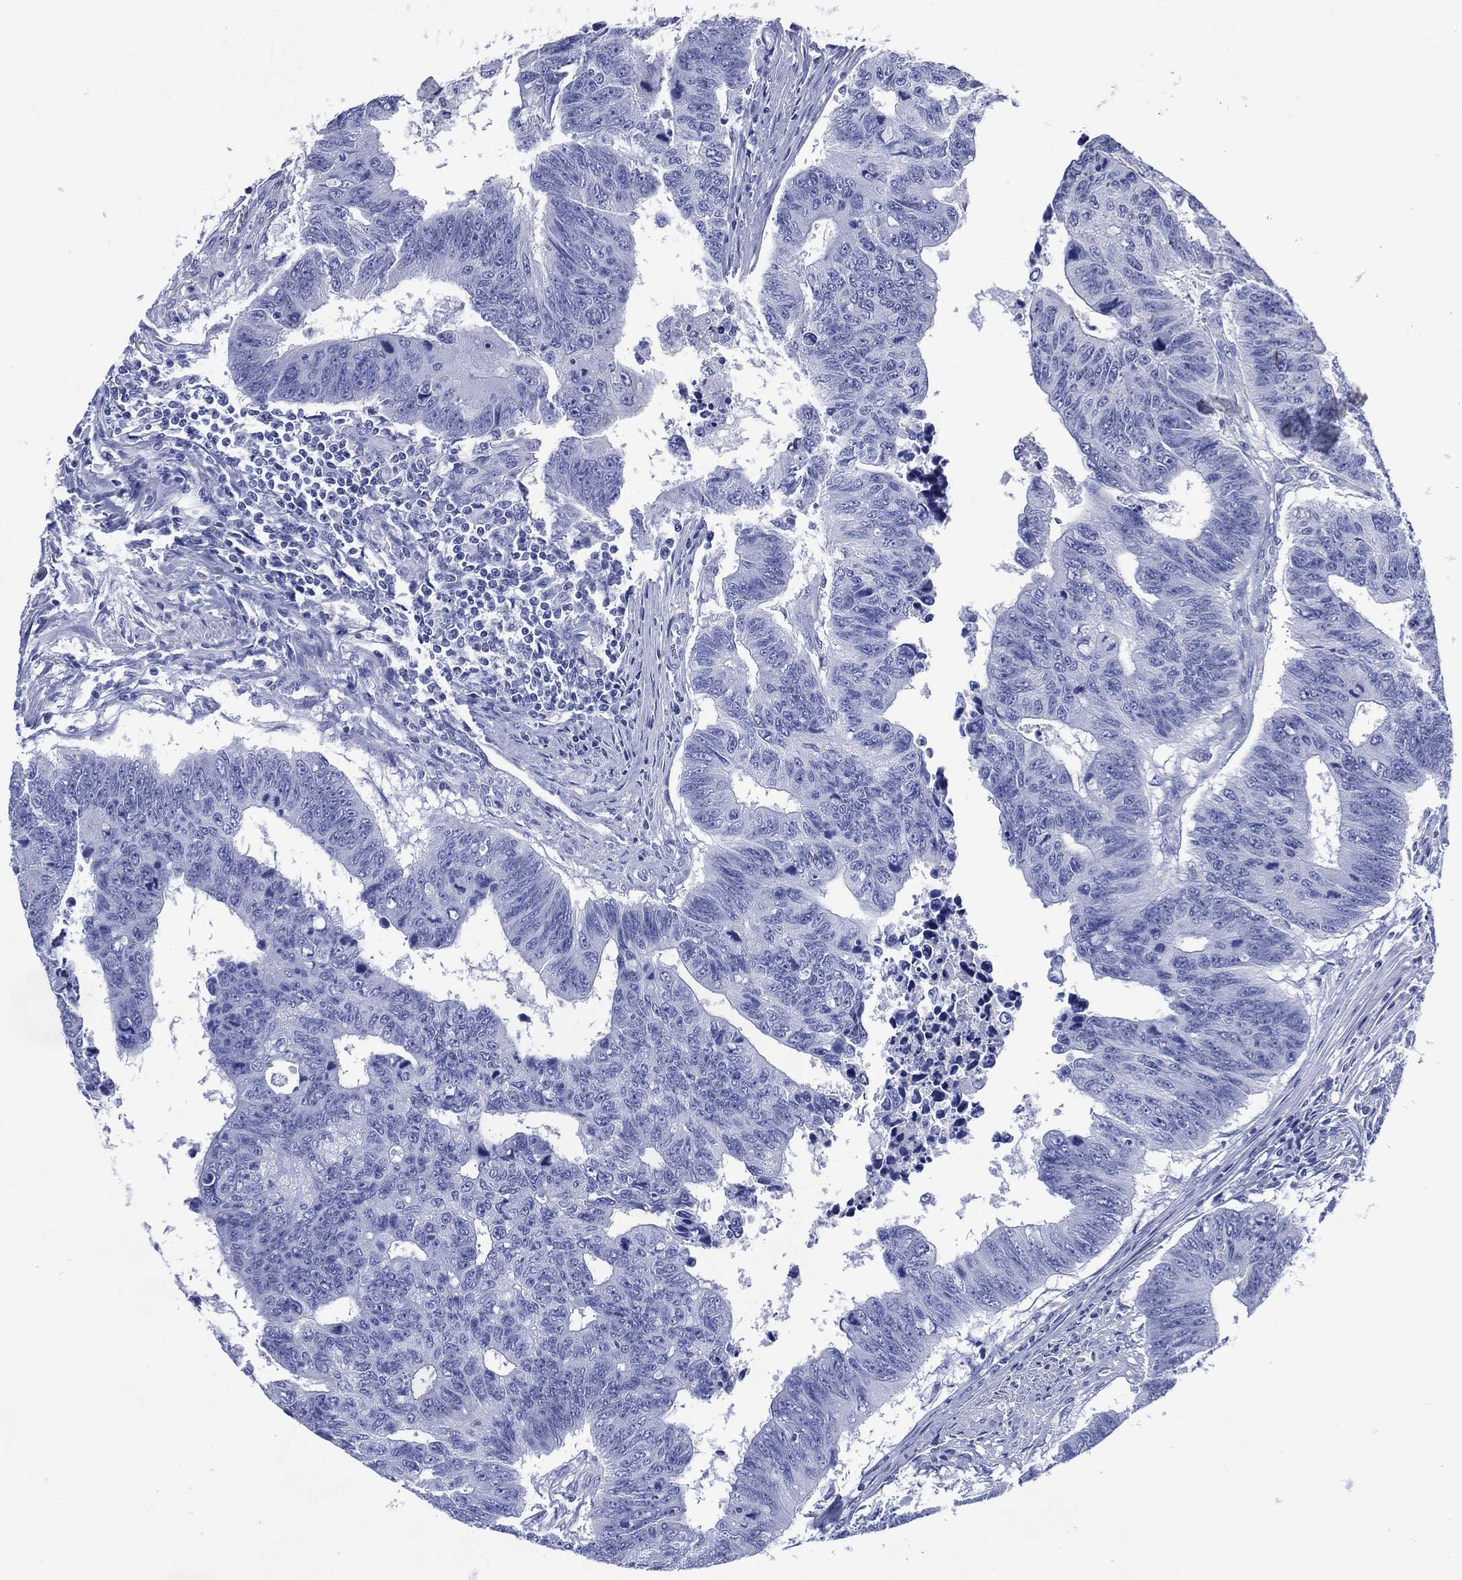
{"staining": {"intensity": "negative", "quantity": "none", "location": "none"}, "tissue": "colorectal cancer", "cell_type": "Tumor cells", "image_type": "cancer", "snomed": [{"axis": "morphology", "description": "Adenocarcinoma, NOS"}, {"axis": "topography", "description": "Rectum"}], "caption": "Immunohistochemistry micrograph of colorectal cancer (adenocarcinoma) stained for a protein (brown), which demonstrates no expression in tumor cells.", "gene": "SHCBP1L", "patient": {"sex": "female", "age": 85}}